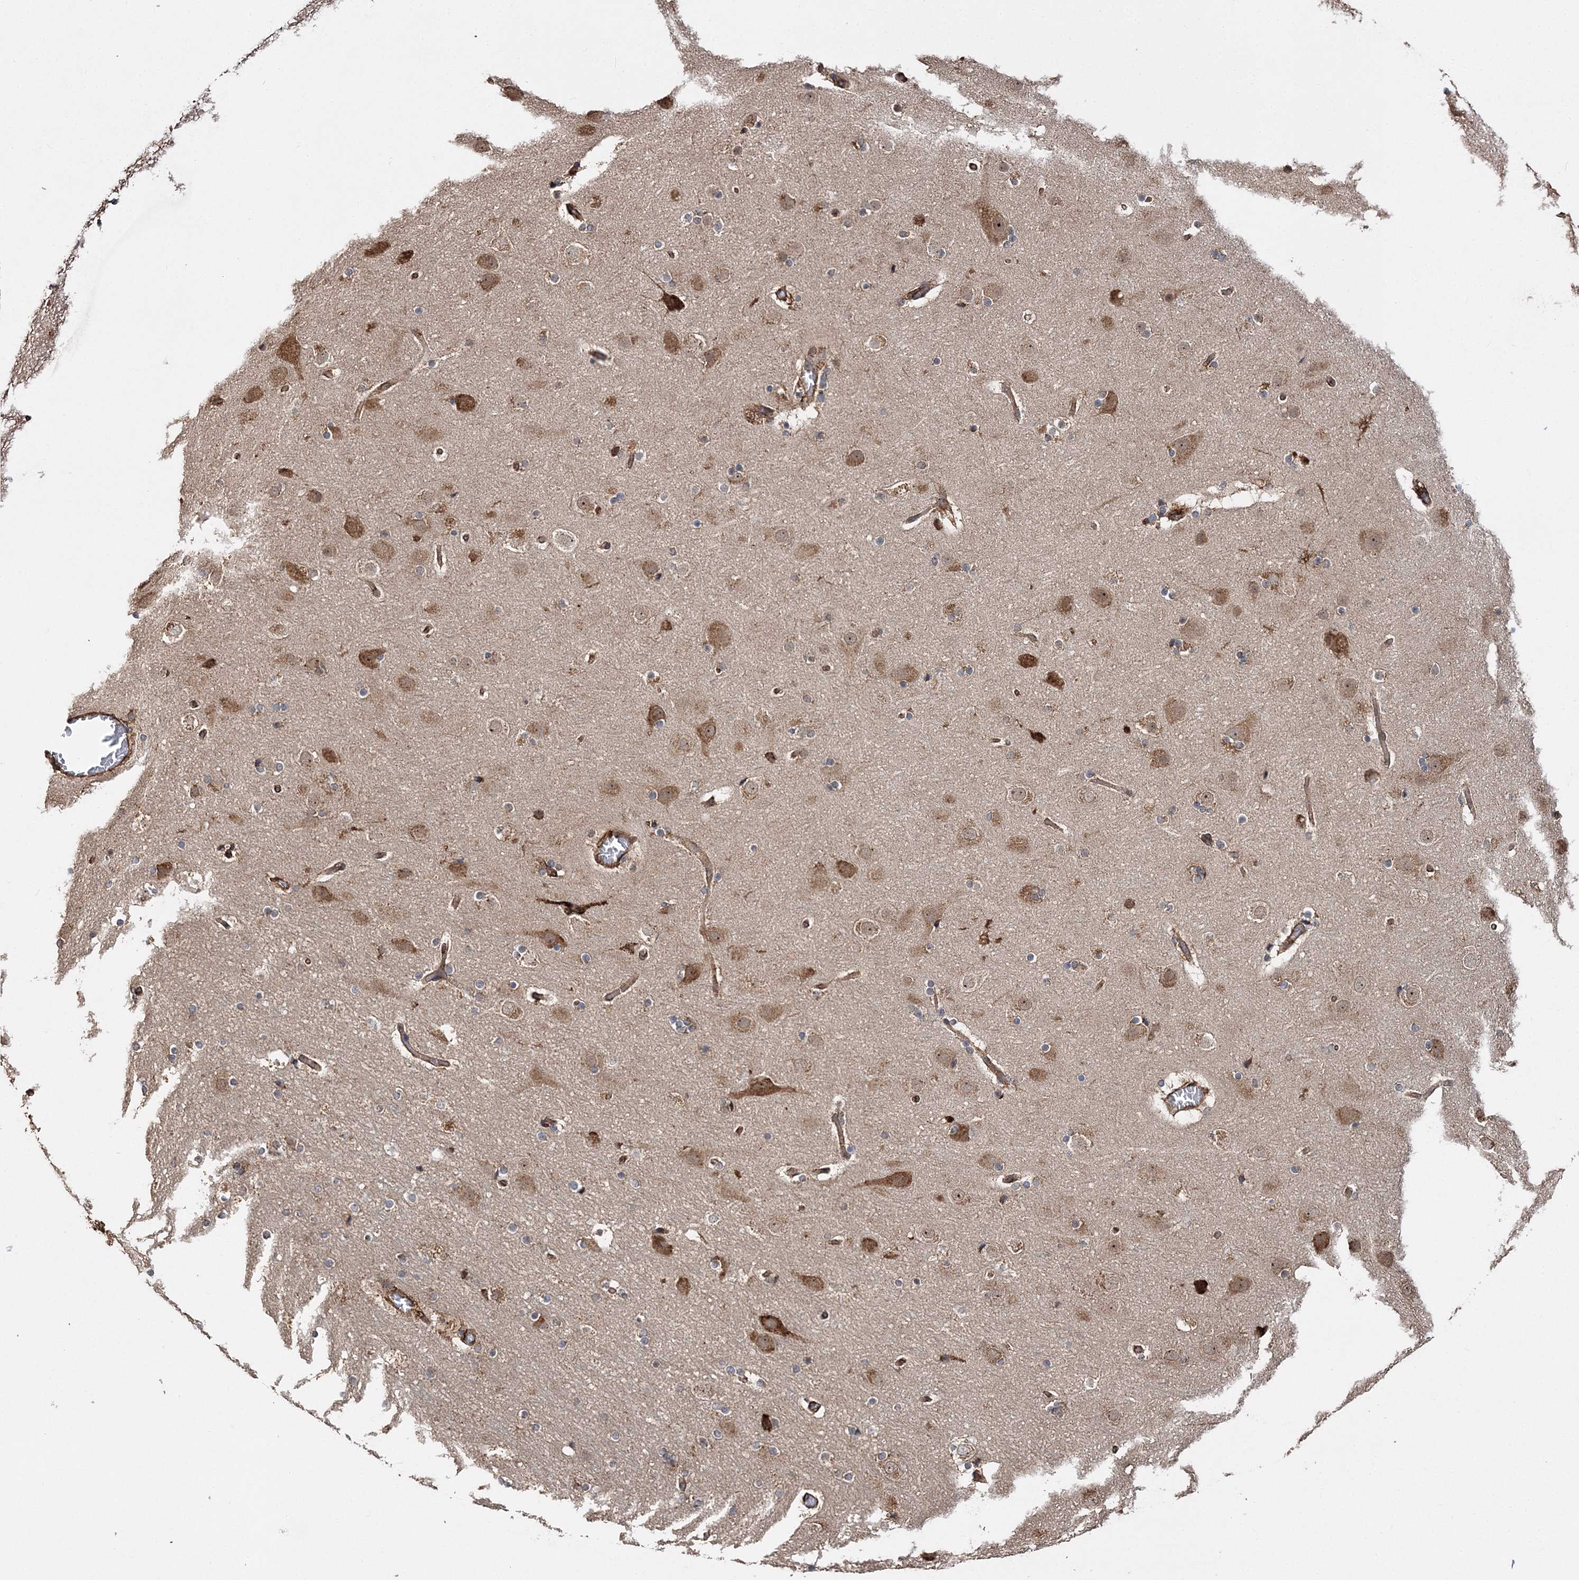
{"staining": {"intensity": "weak", "quantity": ">75%", "location": "cytoplasmic/membranous"}, "tissue": "cerebral cortex", "cell_type": "Endothelial cells", "image_type": "normal", "snomed": [{"axis": "morphology", "description": "Normal tissue, NOS"}, {"axis": "topography", "description": "Cerebral cortex"}], "caption": "Immunohistochemistry (DAB (3,3'-diaminobenzidine)) staining of benign cerebral cortex exhibits weak cytoplasmic/membranous protein expression in approximately >75% of endothelial cells. (Stains: DAB (3,3'-diaminobenzidine) in brown, nuclei in blue, Microscopy: brightfield microscopy at high magnification).", "gene": "SCRN3", "patient": {"sex": "male", "age": 57}}